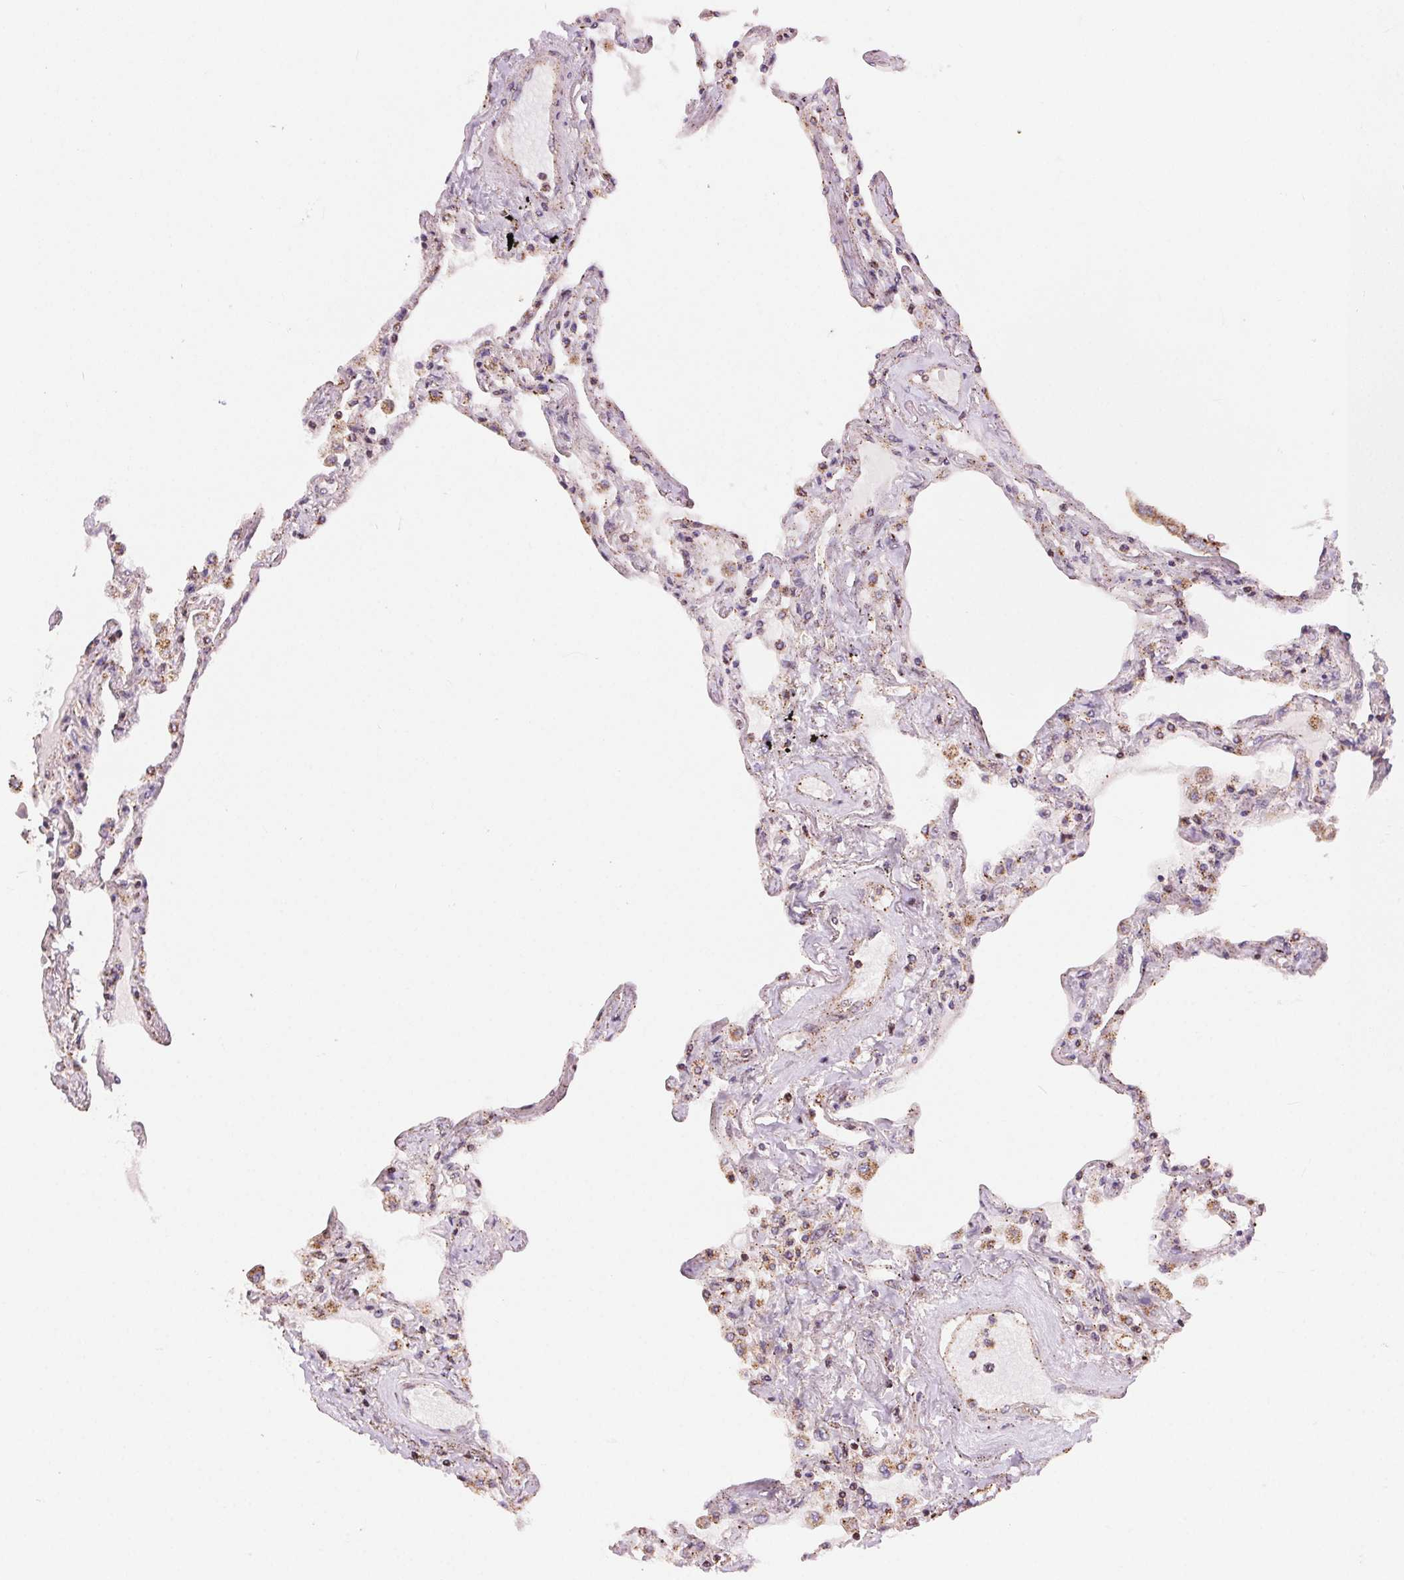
{"staining": {"intensity": "weak", "quantity": "25%-75%", "location": "nuclear"}, "tissue": "lung", "cell_type": "Alveolar cells", "image_type": "normal", "snomed": [{"axis": "morphology", "description": "Normal tissue, NOS"}, {"axis": "morphology", "description": "Adenocarcinoma, NOS"}, {"axis": "topography", "description": "Cartilage tissue"}, {"axis": "topography", "description": "Lung"}], "caption": "Immunohistochemistry (IHC) image of unremarkable lung: human lung stained using IHC demonstrates low levels of weak protein expression localized specifically in the nuclear of alveolar cells, appearing as a nuclear brown color.", "gene": "CHMP4B", "patient": {"sex": "female", "age": 67}}